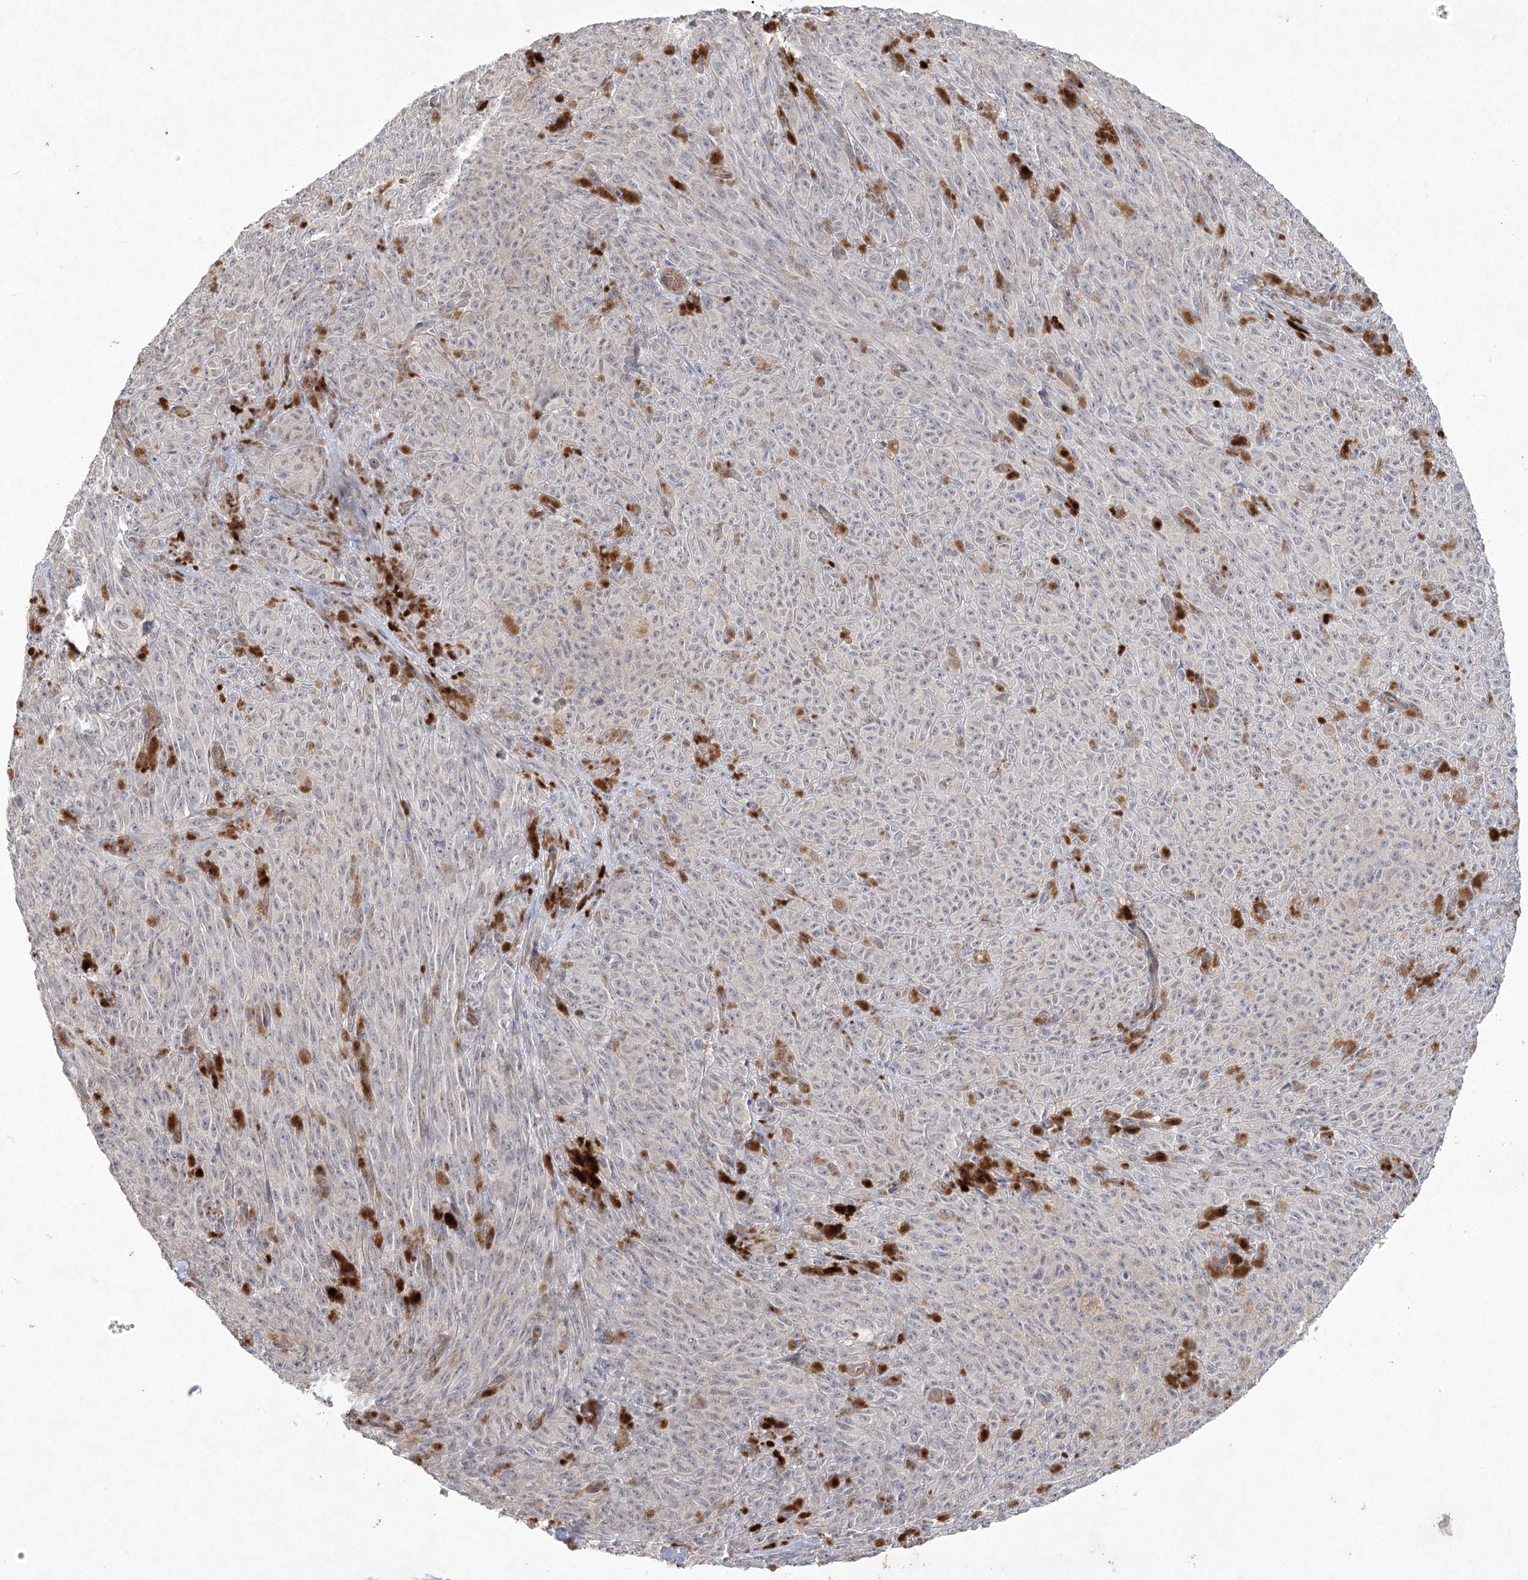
{"staining": {"intensity": "weak", "quantity": "25%-75%", "location": "nuclear"}, "tissue": "melanoma", "cell_type": "Tumor cells", "image_type": "cancer", "snomed": [{"axis": "morphology", "description": "Malignant melanoma, NOS"}, {"axis": "topography", "description": "Skin"}], "caption": "There is low levels of weak nuclear expression in tumor cells of malignant melanoma, as demonstrated by immunohistochemical staining (brown color).", "gene": "AMTN", "patient": {"sex": "female", "age": 82}}